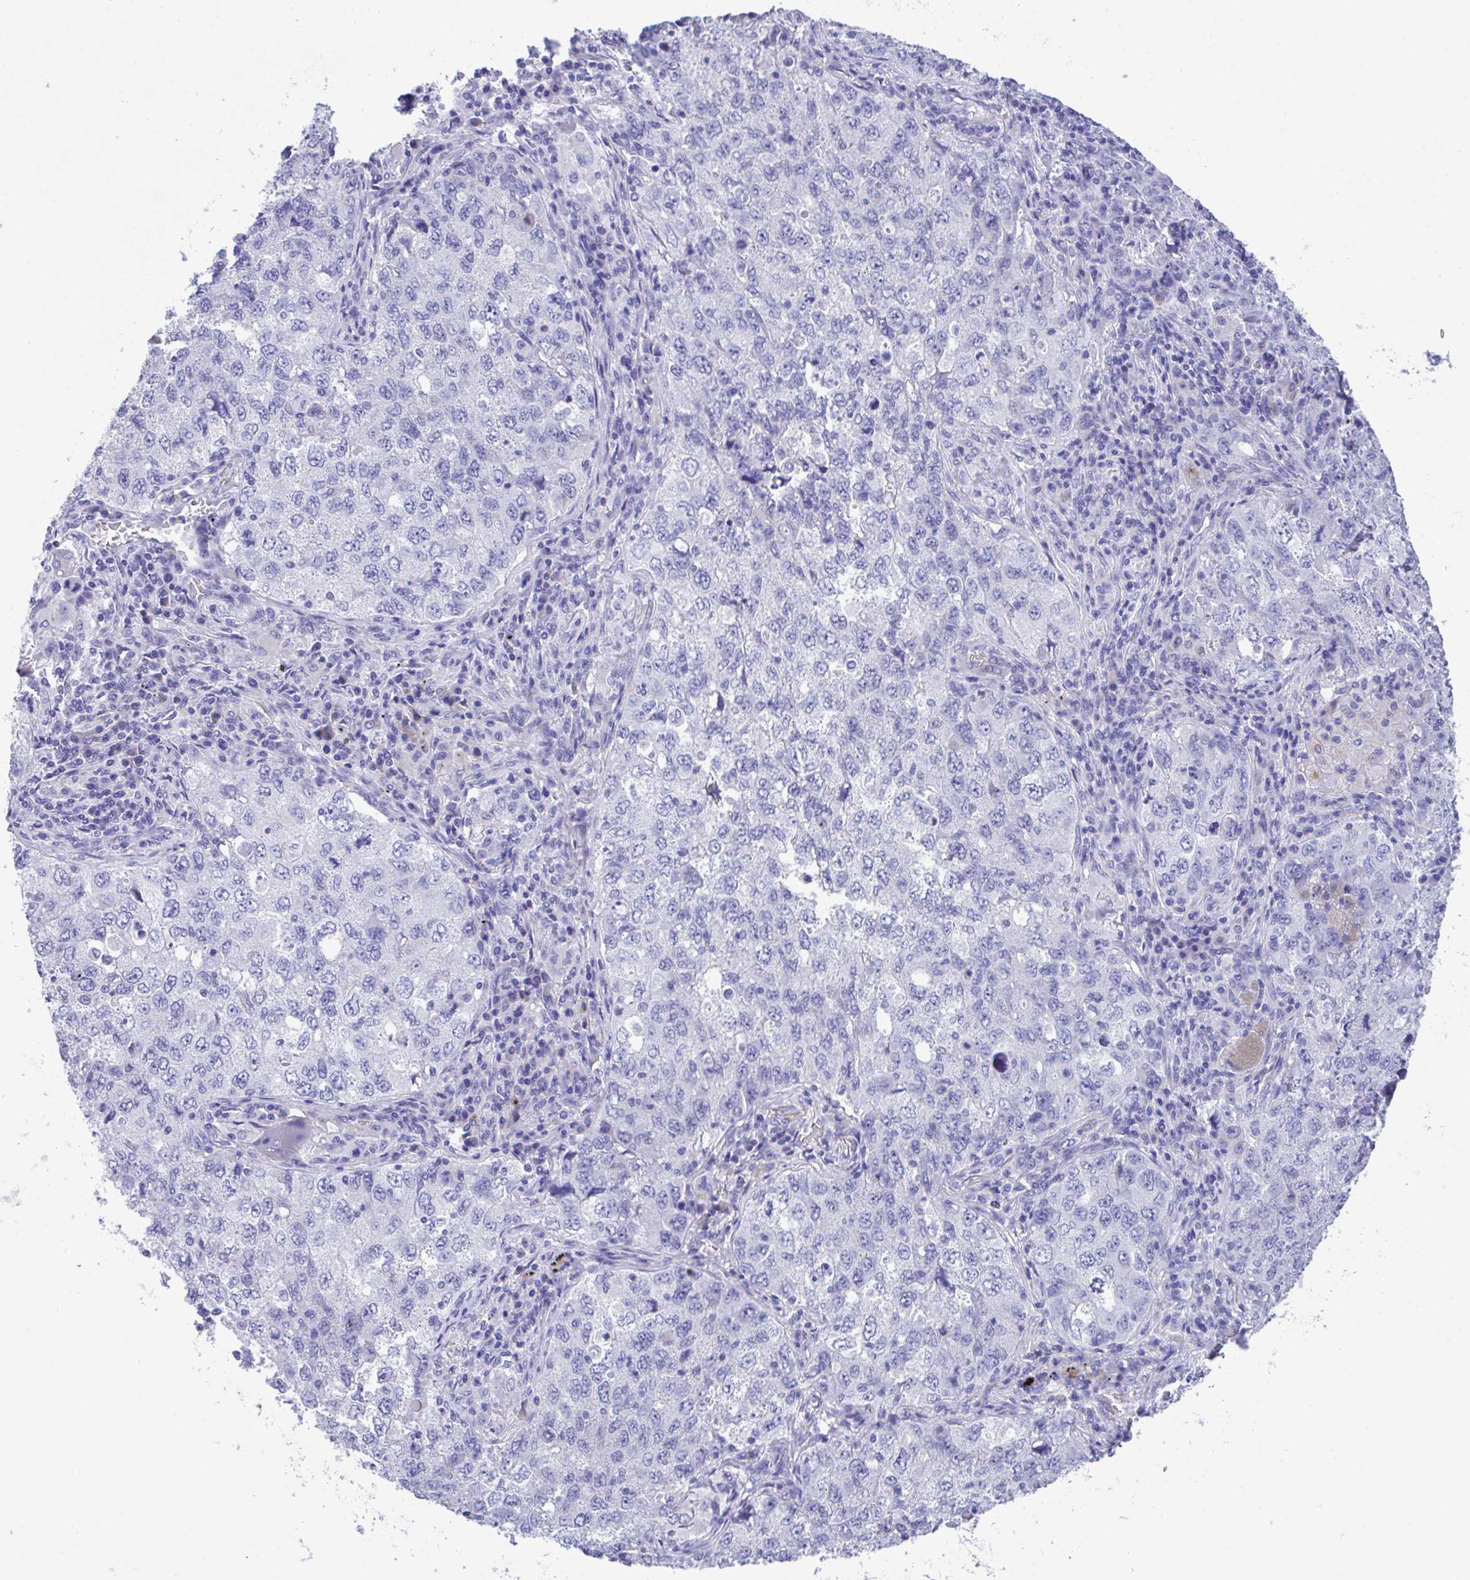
{"staining": {"intensity": "negative", "quantity": "none", "location": "none"}, "tissue": "lung cancer", "cell_type": "Tumor cells", "image_type": "cancer", "snomed": [{"axis": "morphology", "description": "Adenocarcinoma, NOS"}, {"axis": "topography", "description": "Lung"}], "caption": "Photomicrograph shows no significant protein staining in tumor cells of lung cancer.", "gene": "SLC16A6", "patient": {"sex": "female", "age": 57}}